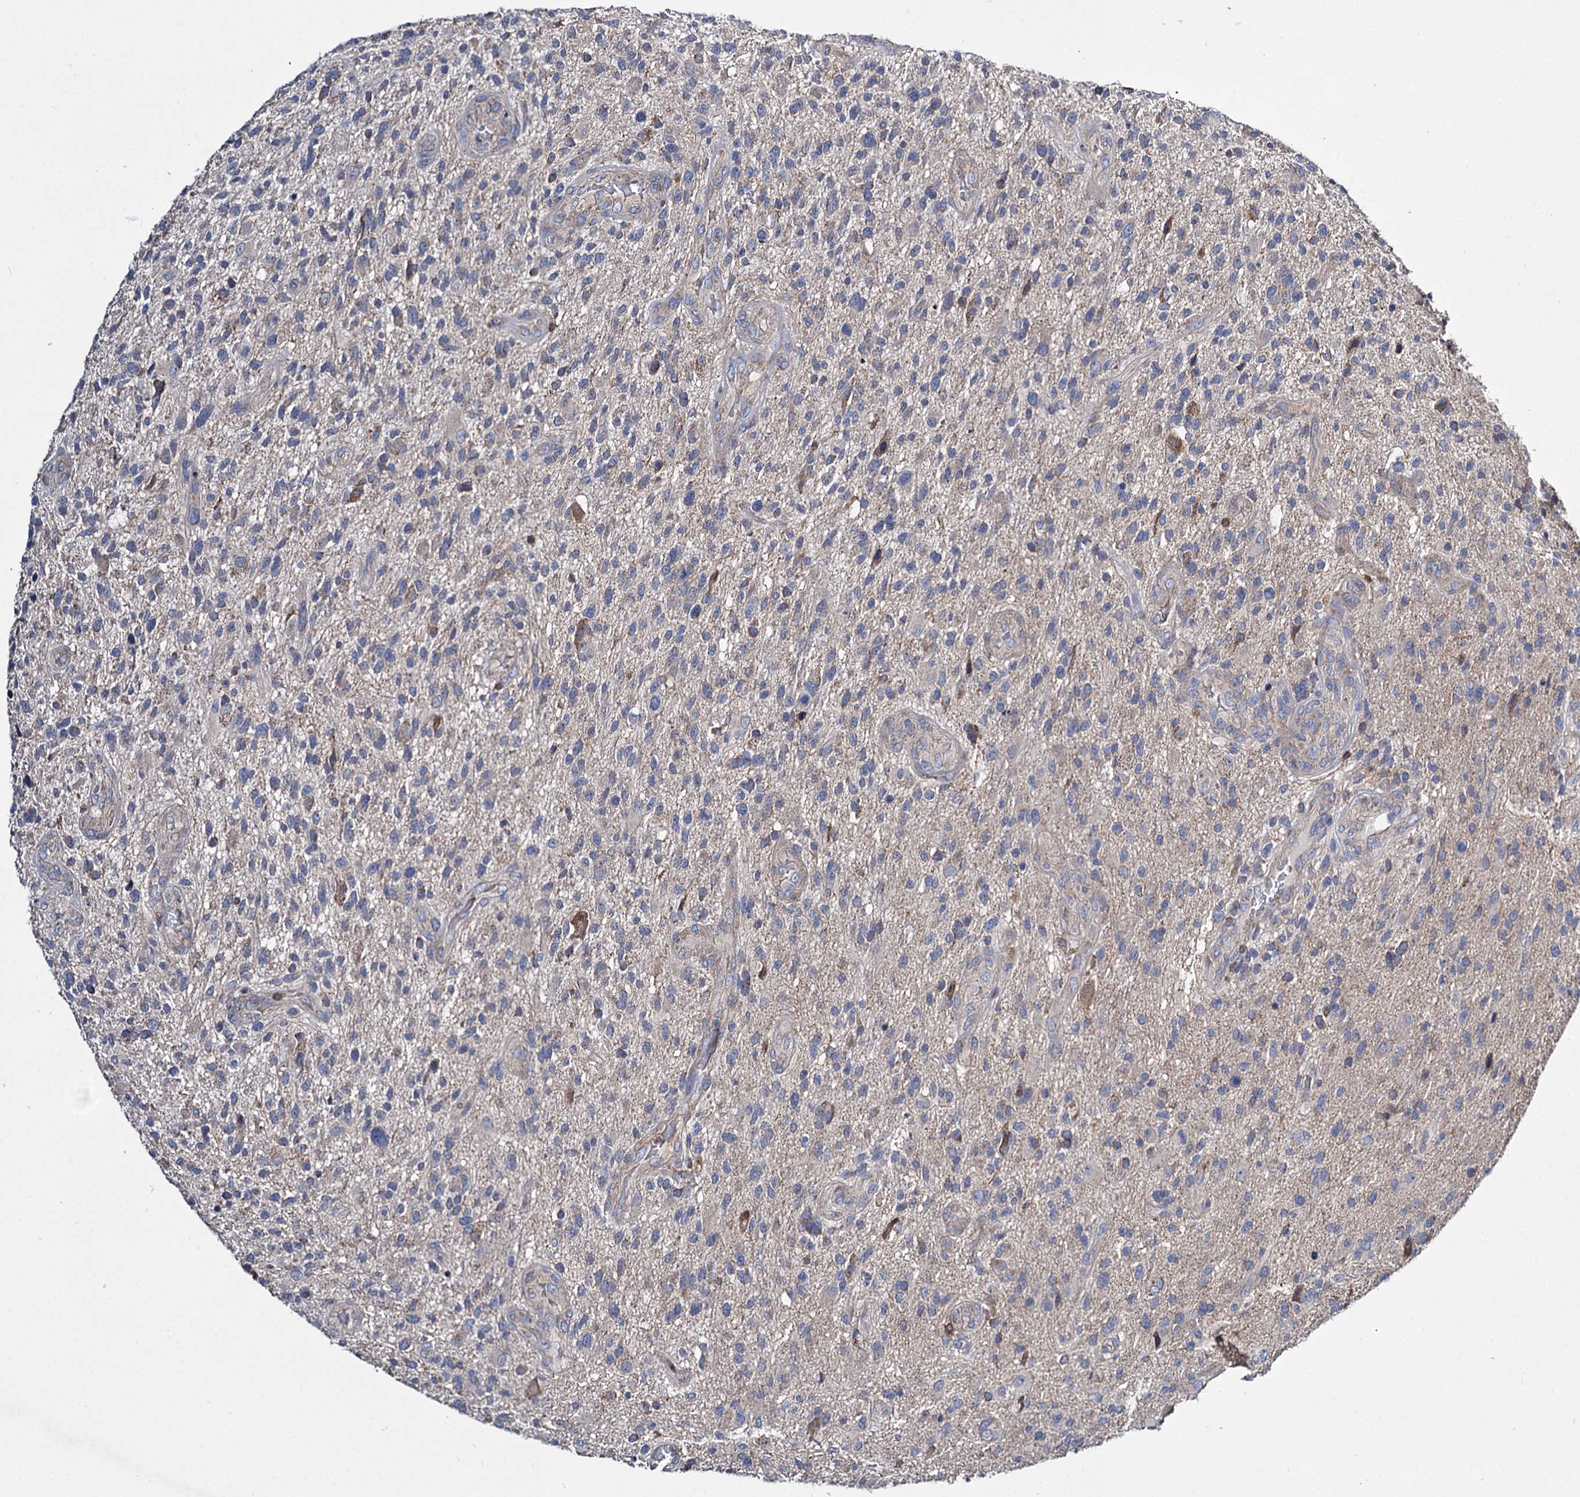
{"staining": {"intensity": "negative", "quantity": "none", "location": "none"}, "tissue": "glioma", "cell_type": "Tumor cells", "image_type": "cancer", "snomed": [{"axis": "morphology", "description": "Glioma, malignant, High grade"}, {"axis": "topography", "description": "Brain"}], "caption": "High magnification brightfield microscopy of glioma stained with DAB (3,3'-diaminobenzidine) (brown) and counterstained with hematoxylin (blue): tumor cells show no significant expression.", "gene": "UBASH3B", "patient": {"sex": "male", "age": 47}}